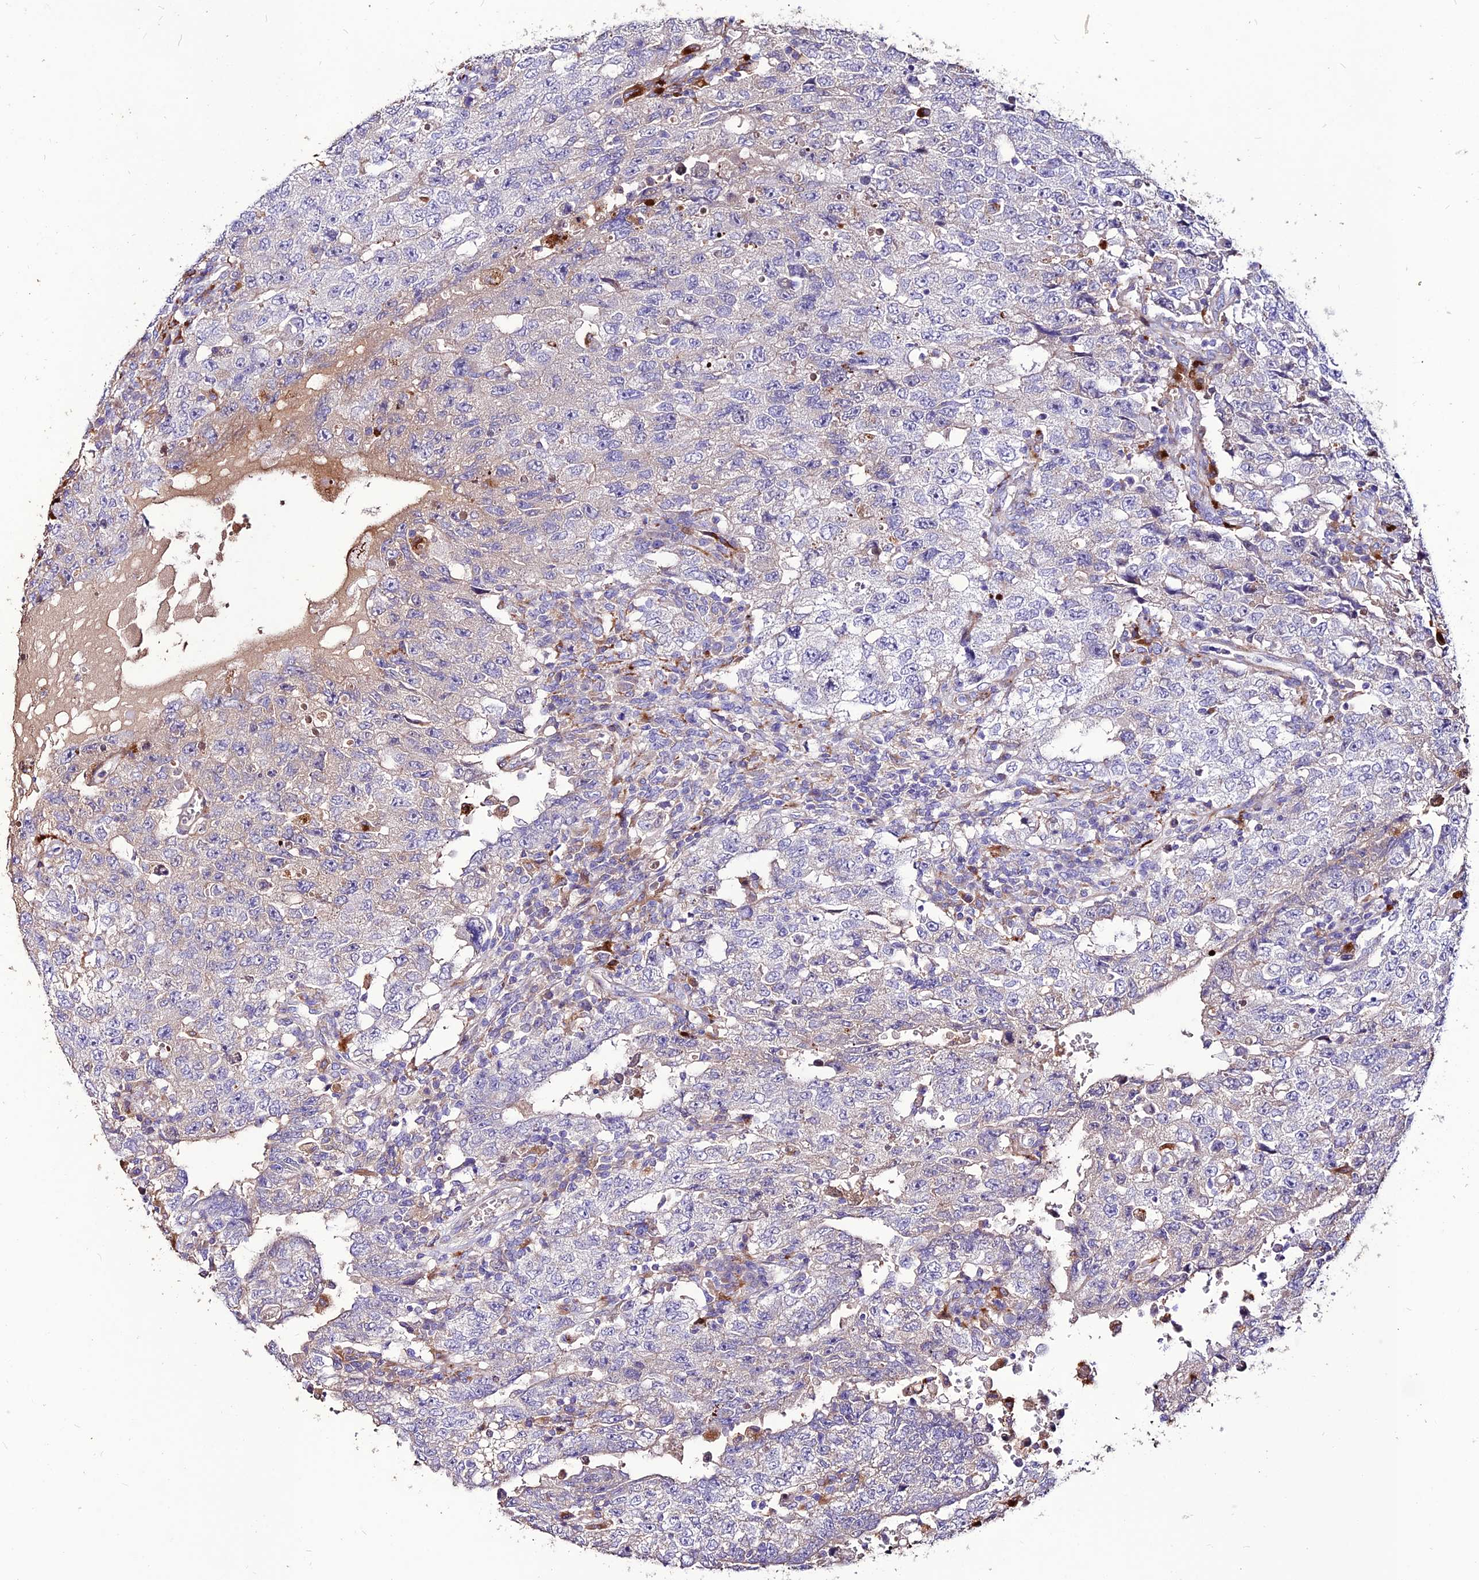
{"staining": {"intensity": "negative", "quantity": "none", "location": "none"}, "tissue": "testis cancer", "cell_type": "Tumor cells", "image_type": "cancer", "snomed": [{"axis": "morphology", "description": "Carcinoma, Embryonal, NOS"}, {"axis": "topography", "description": "Testis"}], "caption": "The micrograph demonstrates no staining of tumor cells in testis cancer (embryonal carcinoma).", "gene": "RIMOC1", "patient": {"sex": "male", "age": 26}}